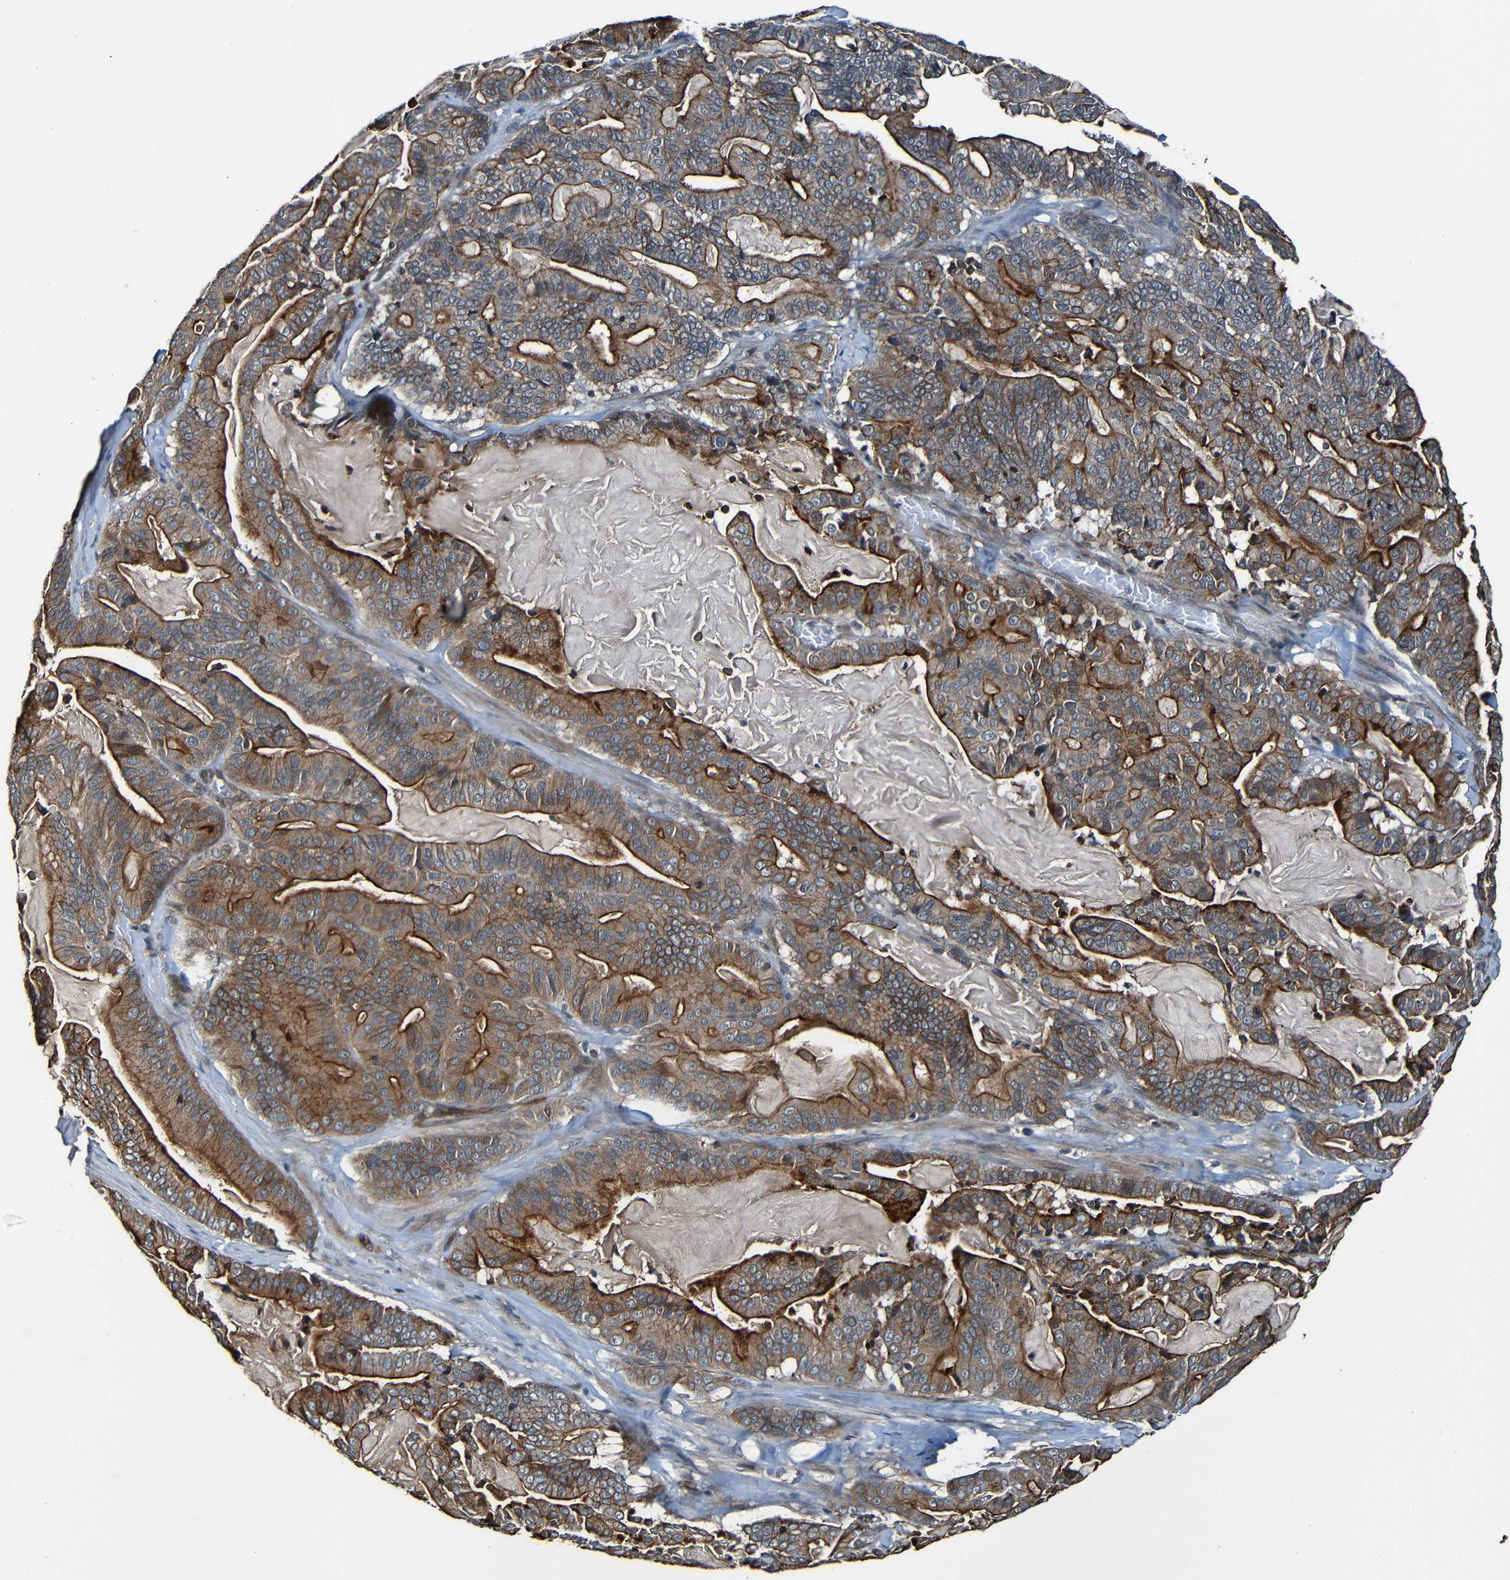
{"staining": {"intensity": "moderate", "quantity": ">75%", "location": "cytoplasmic/membranous"}, "tissue": "pancreatic cancer", "cell_type": "Tumor cells", "image_type": "cancer", "snomed": [{"axis": "morphology", "description": "Adenocarcinoma, NOS"}, {"axis": "topography", "description": "Pancreas"}], "caption": "This is an image of IHC staining of pancreatic cancer, which shows moderate positivity in the cytoplasmic/membranous of tumor cells.", "gene": "LGR5", "patient": {"sex": "male", "age": 63}}